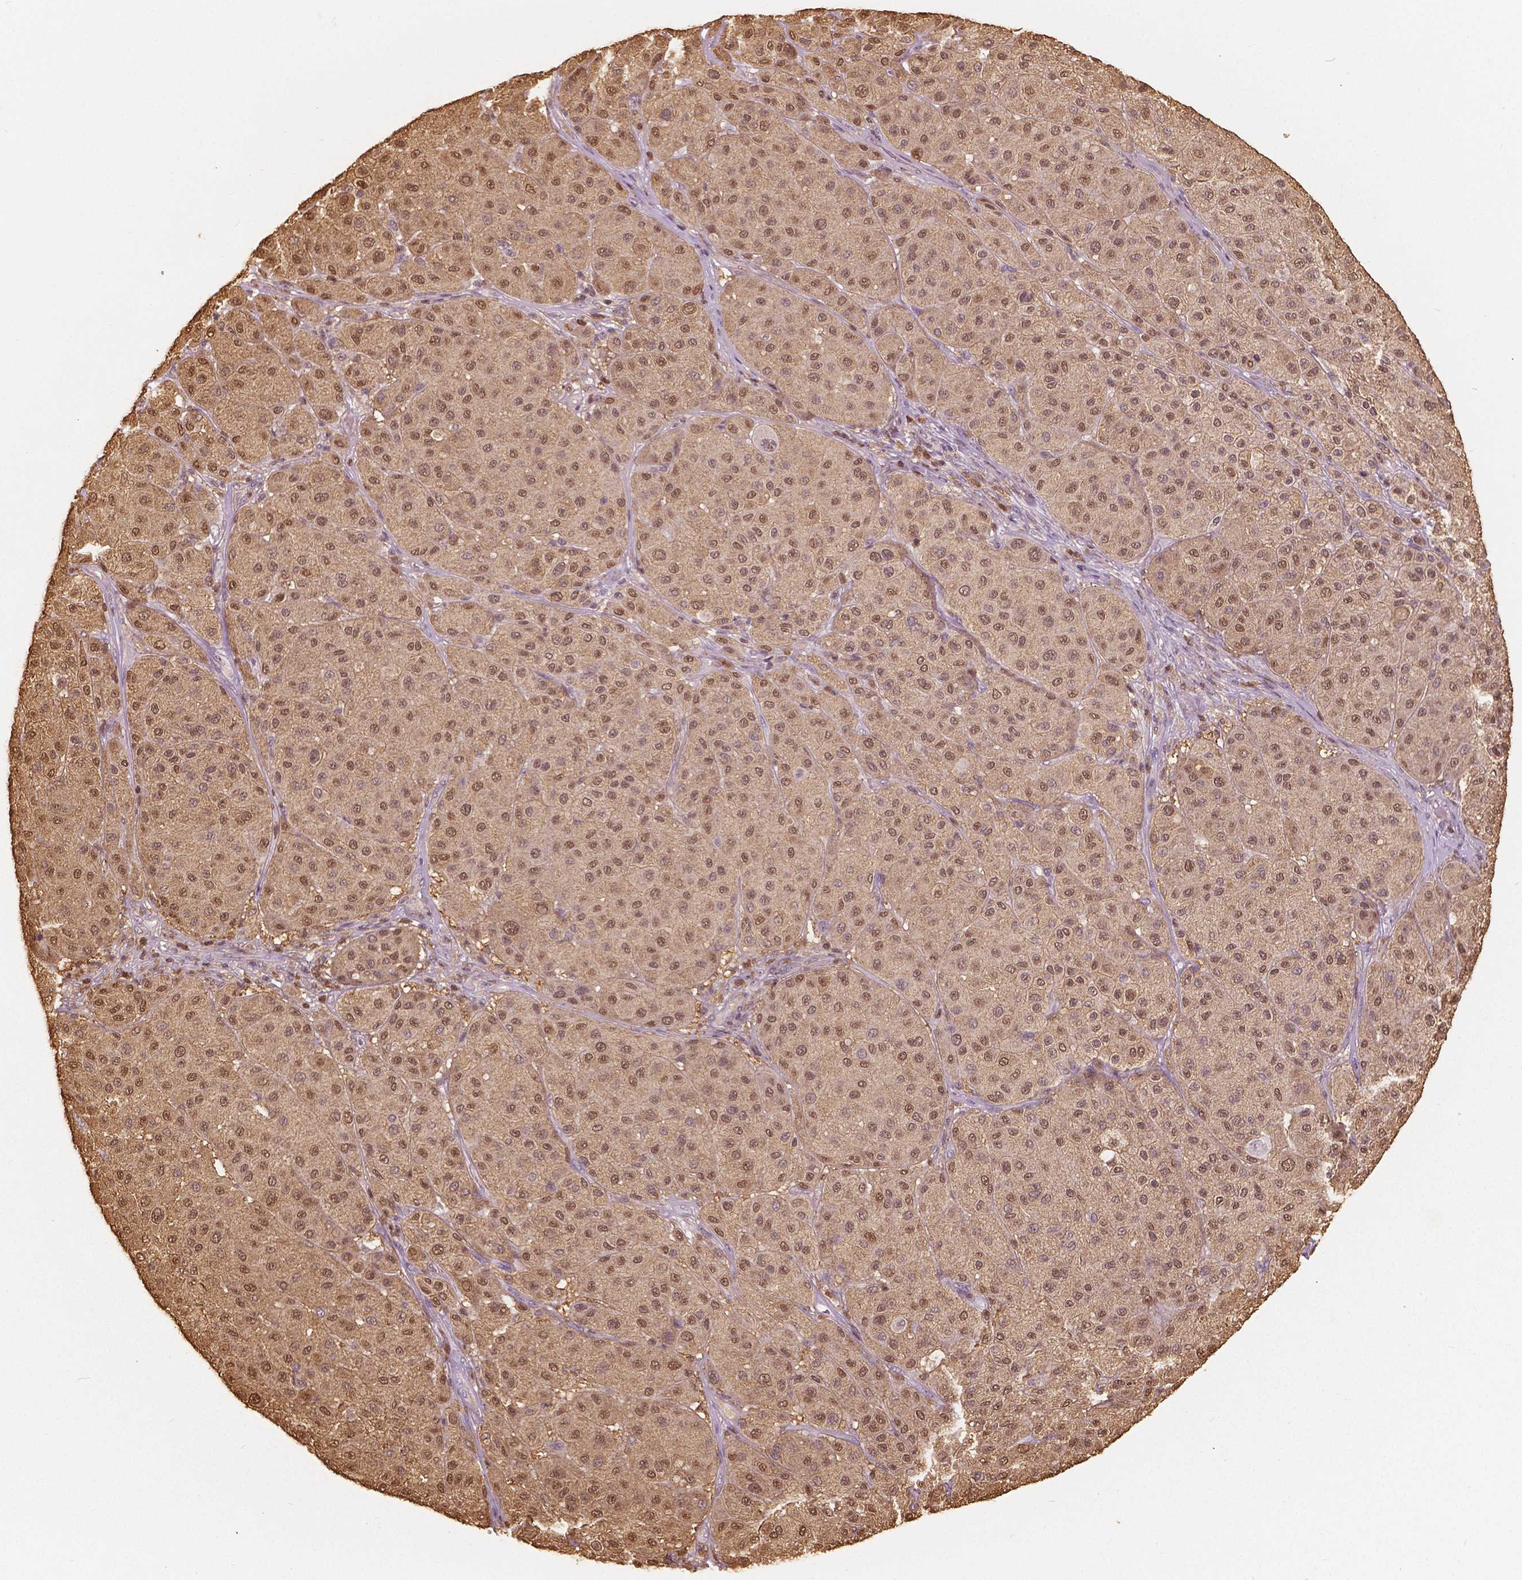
{"staining": {"intensity": "moderate", "quantity": ">75%", "location": "cytoplasmic/membranous,nuclear"}, "tissue": "melanoma", "cell_type": "Tumor cells", "image_type": "cancer", "snomed": [{"axis": "morphology", "description": "Malignant melanoma, Metastatic site"}, {"axis": "topography", "description": "Smooth muscle"}], "caption": "Malignant melanoma (metastatic site) stained for a protein shows moderate cytoplasmic/membranous and nuclear positivity in tumor cells.", "gene": "S100A4", "patient": {"sex": "male", "age": 41}}